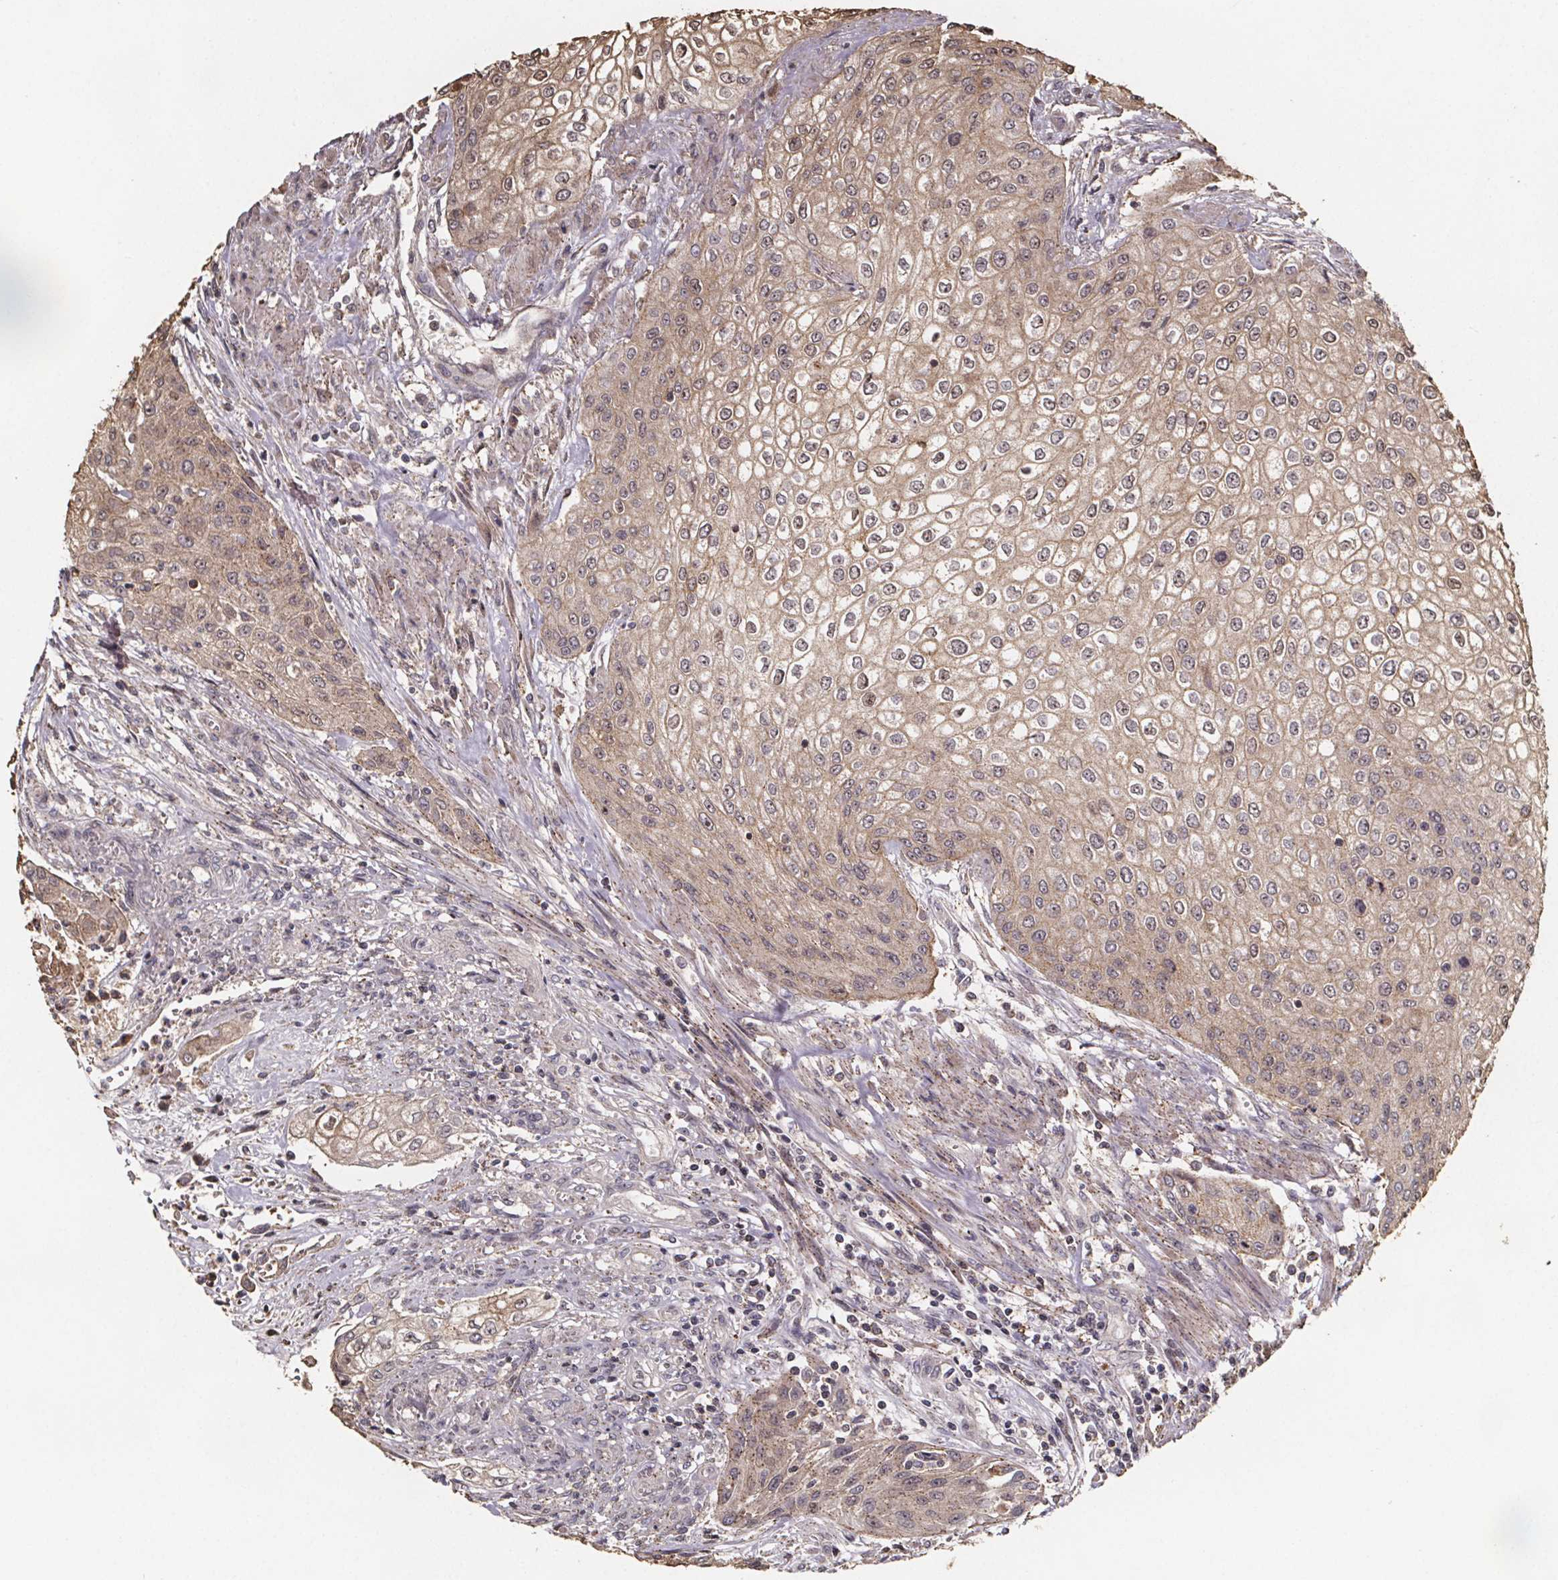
{"staining": {"intensity": "weak", "quantity": ">75%", "location": "cytoplasmic/membranous"}, "tissue": "urothelial cancer", "cell_type": "Tumor cells", "image_type": "cancer", "snomed": [{"axis": "morphology", "description": "Urothelial carcinoma, High grade"}, {"axis": "topography", "description": "Urinary bladder"}], "caption": "Tumor cells reveal low levels of weak cytoplasmic/membranous staining in approximately >75% of cells in urothelial cancer. (DAB IHC with brightfield microscopy, high magnification).", "gene": "ZNF879", "patient": {"sex": "male", "age": 62}}